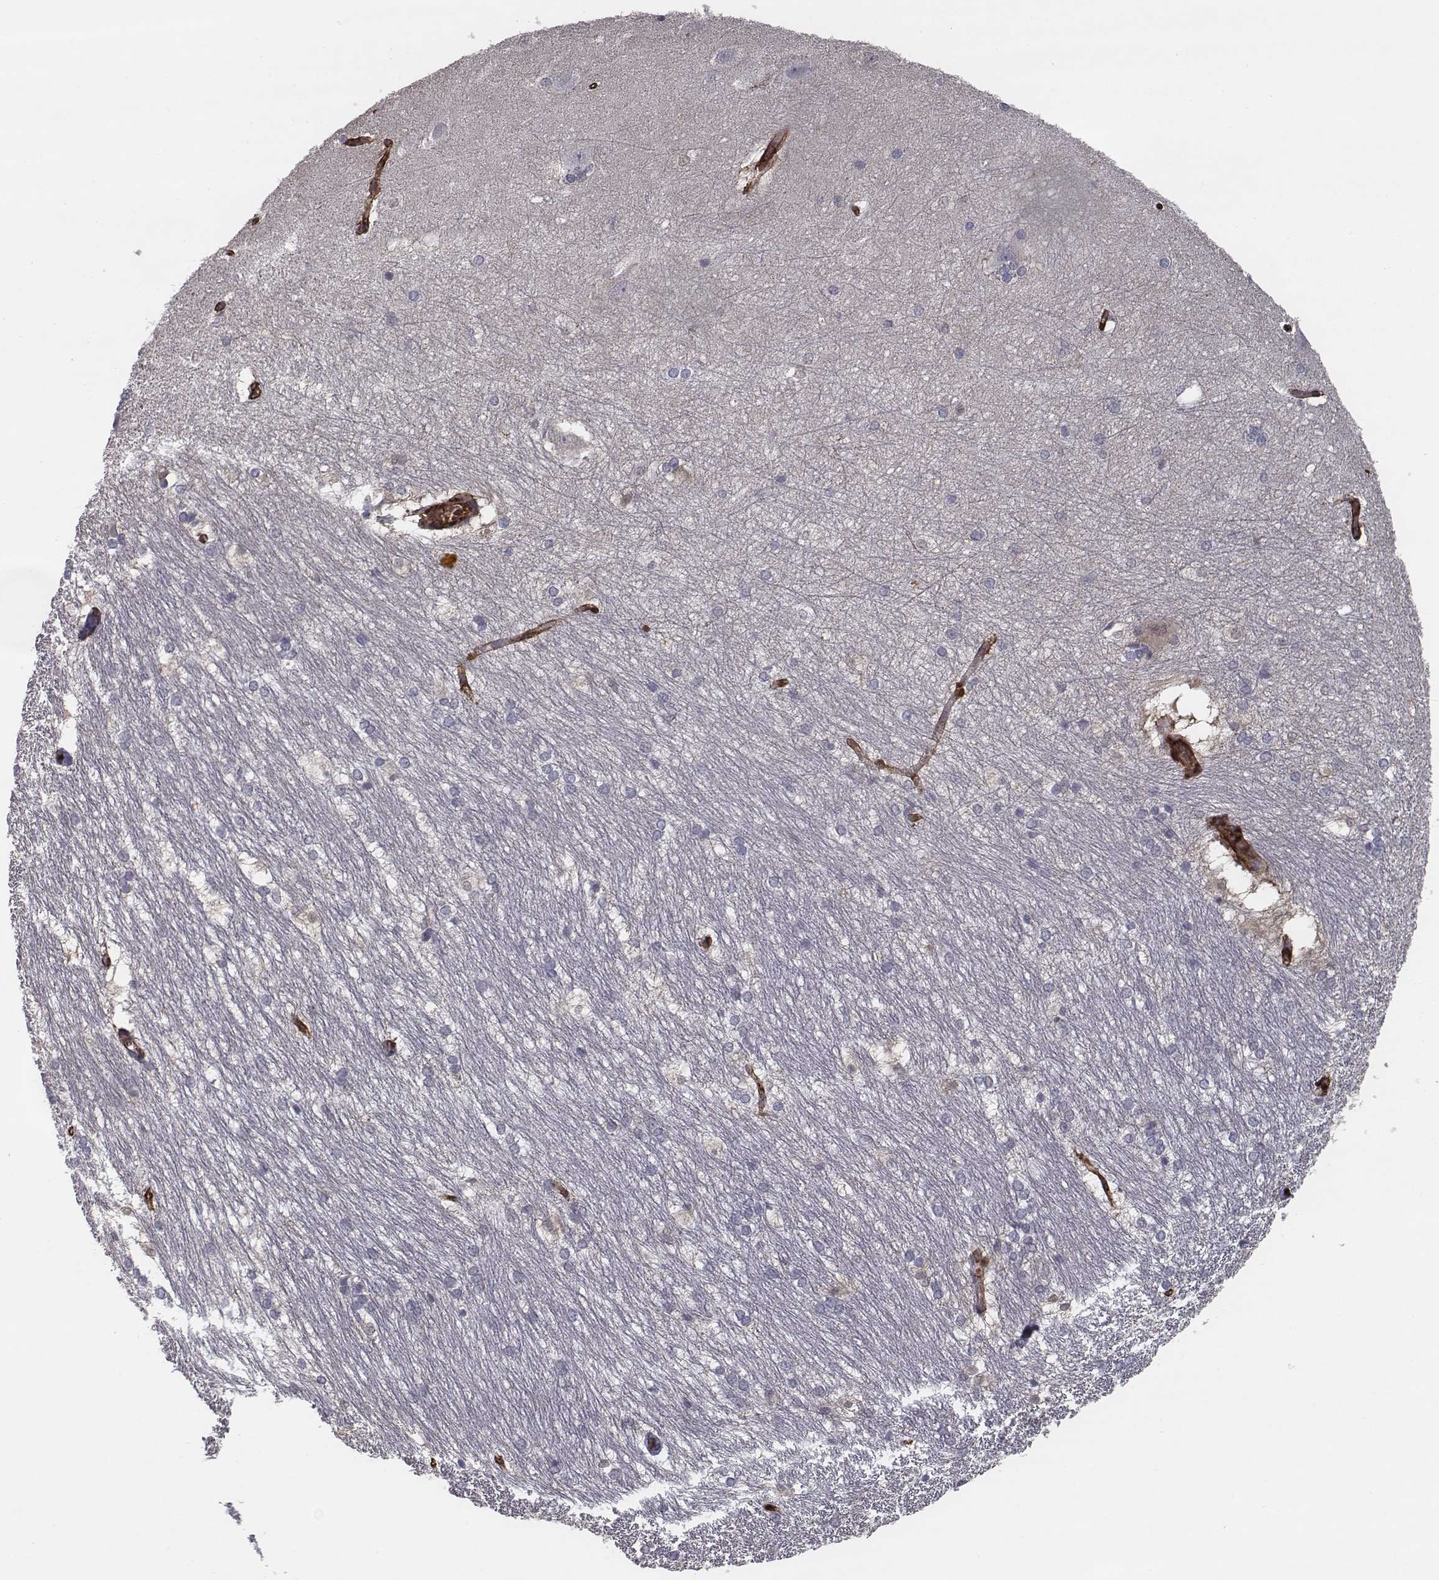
{"staining": {"intensity": "negative", "quantity": "none", "location": "none"}, "tissue": "hippocampus", "cell_type": "Glial cells", "image_type": "normal", "snomed": [{"axis": "morphology", "description": "Normal tissue, NOS"}, {"axis": "topography", "description": "Cerebral cortex"}, {"axis": "topography", "description": "Hippocampus"}], "caption": "IHC micrograph of normal human hippocampus stained for a protein (brown), which exhibits no positivity in glial cells. Brightfield microscopy of IHC stained with DAB (3,3'-diaminobenzidine) (brown) and hematoxylin (blue), captured at high magnification.", "gene": "ISYNA1", "patient": {"sex": "female", "age": 19}}